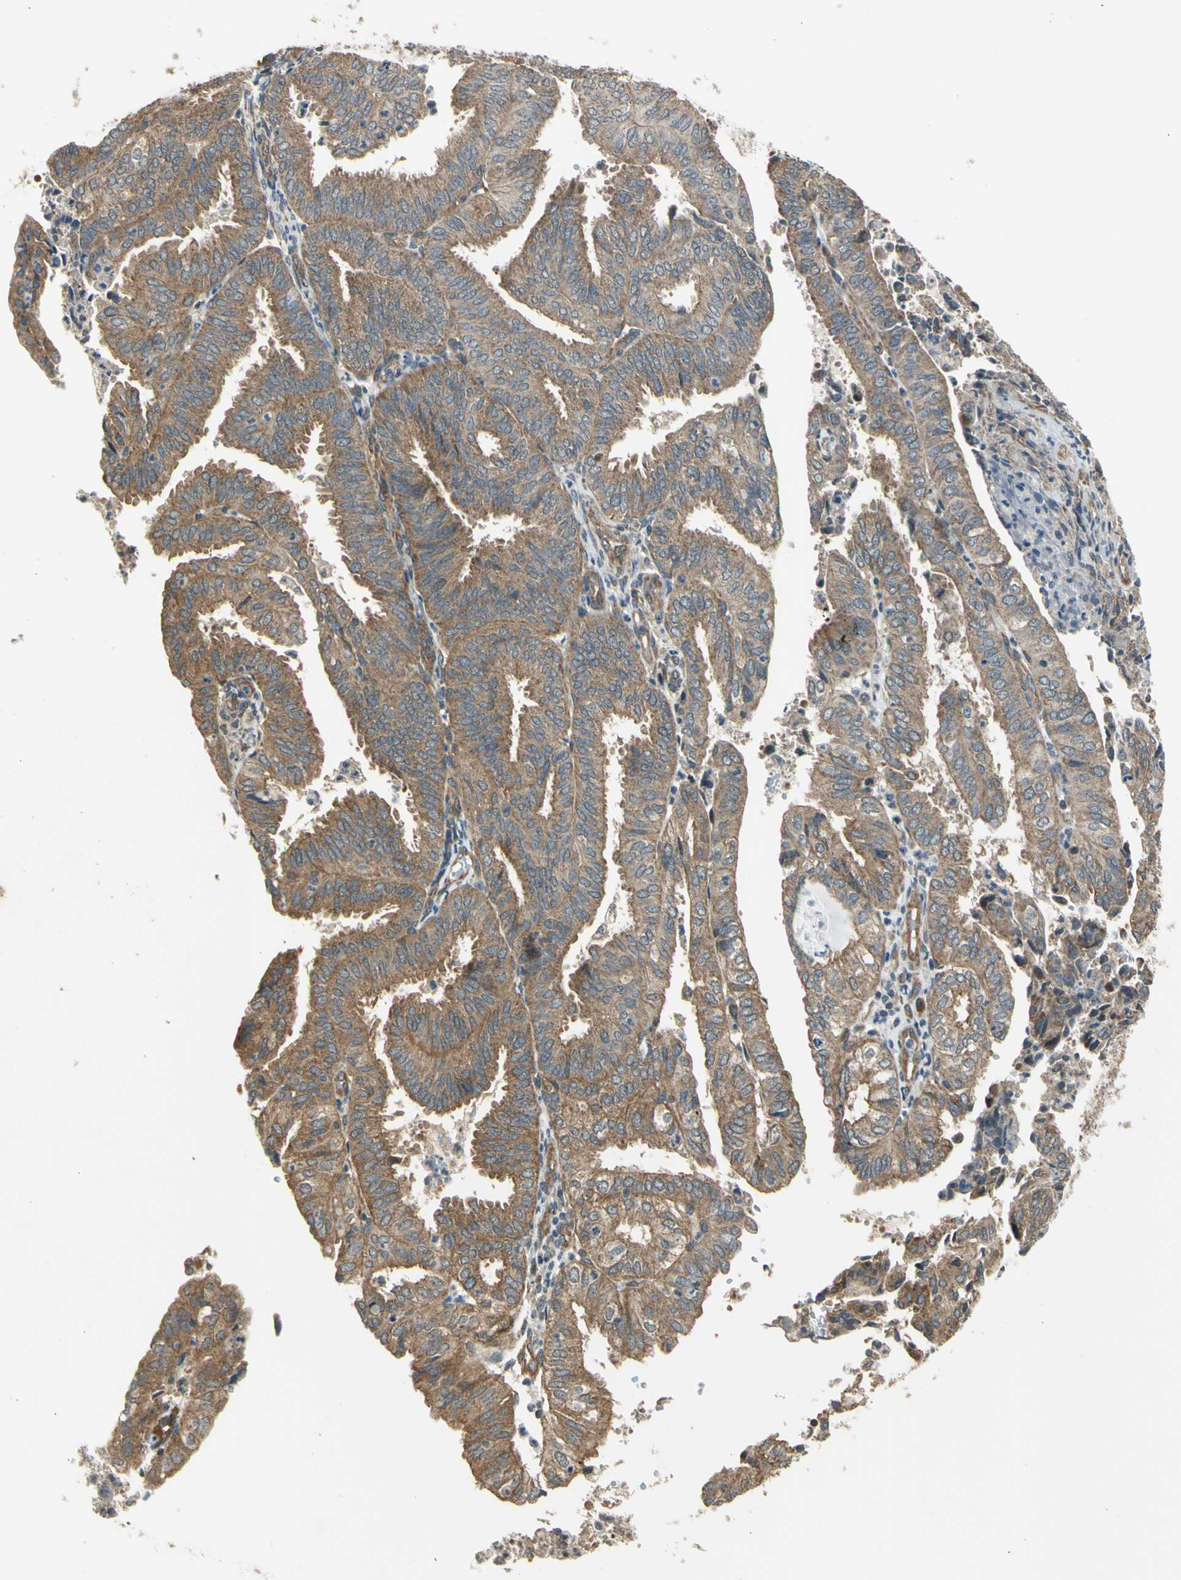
{"staining": {"intensity": "moderate", "quantity": ">75%", "location": "cytoplasmic/membranous"}, "tissue": "endometrial cancer", "cell_type": "Tumor cells", "image_type": "cancer", "snomed": [{"axis": "morphology", "description": "Adenocarcinoma, NOS"}, {"axis": "topography", "description": "Uterus"}], "caption": "Immunohistochemistry of human endometrial cancer demonstrates medium levels of moderate cytoplasmic/membranous staining in about >75% of tumor cells.", "gene": "EFNB2", "patient": {"sex": "female", "age": 60}}